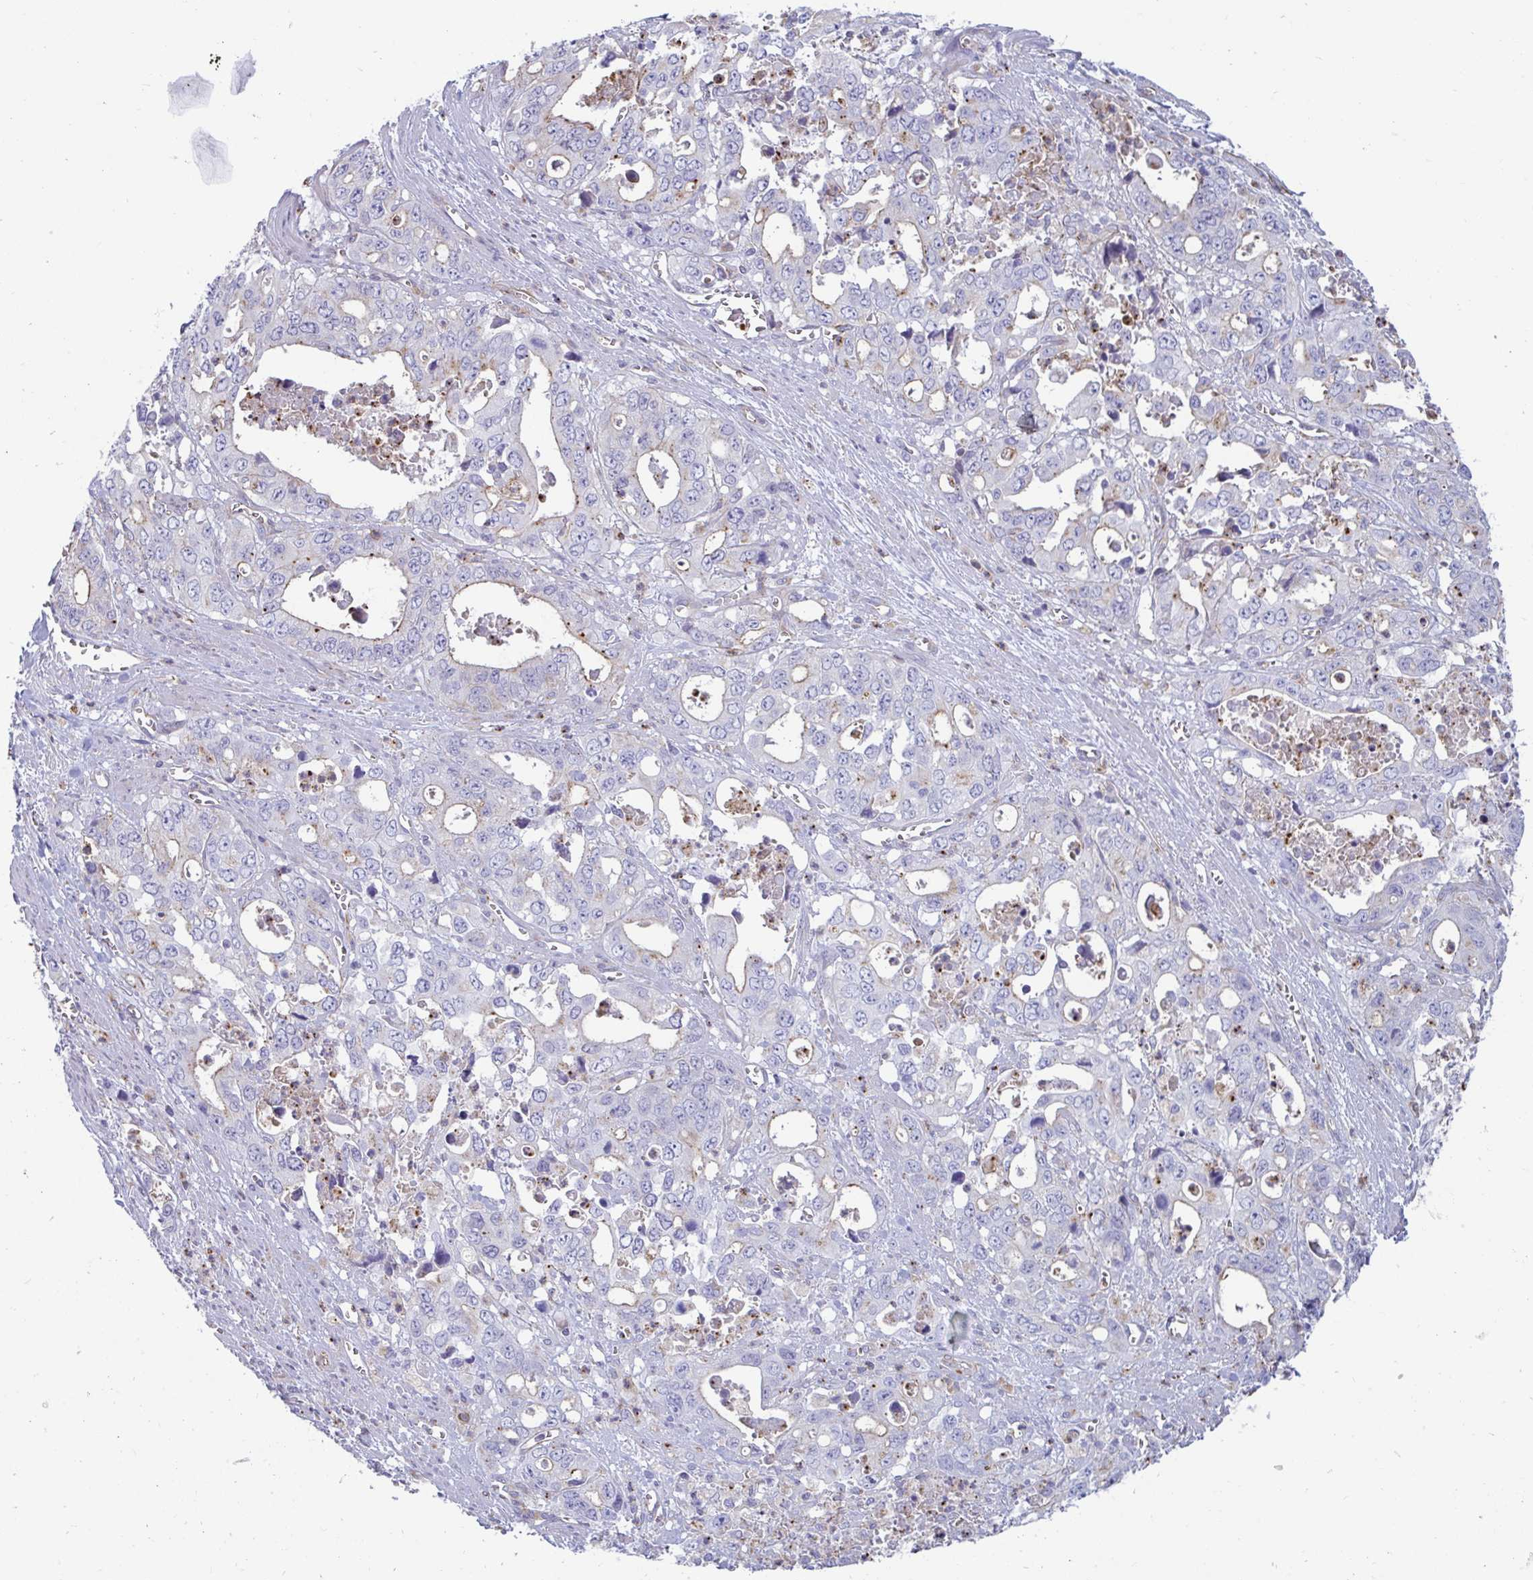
{"staining": {"intensity": "moderate", "quantity": "<25%", "location": "cytoplasmic/membranous"}, "tissue": "stomach cancer", "cell_type": "Tumor cells", "image_type": "cancer", "snomed": [{"axis": "morphology", "description": "Adenocarcinoma, NOS"}, {"axis": "topography", "description": "Stomach, upper"}], "caption": "IHC histopathology image of neoplastic tissue: human stomach adenocarcinoma stained using immunohistochemistry displays low levels of moderate protein expression localized specifically in the cytoplasmic/membranous of tumor cells, appearing as a cytoplasmic/membranous brown color.", "gene": "SLC9A6", "patient": {"sex": "male", "age": 74}}